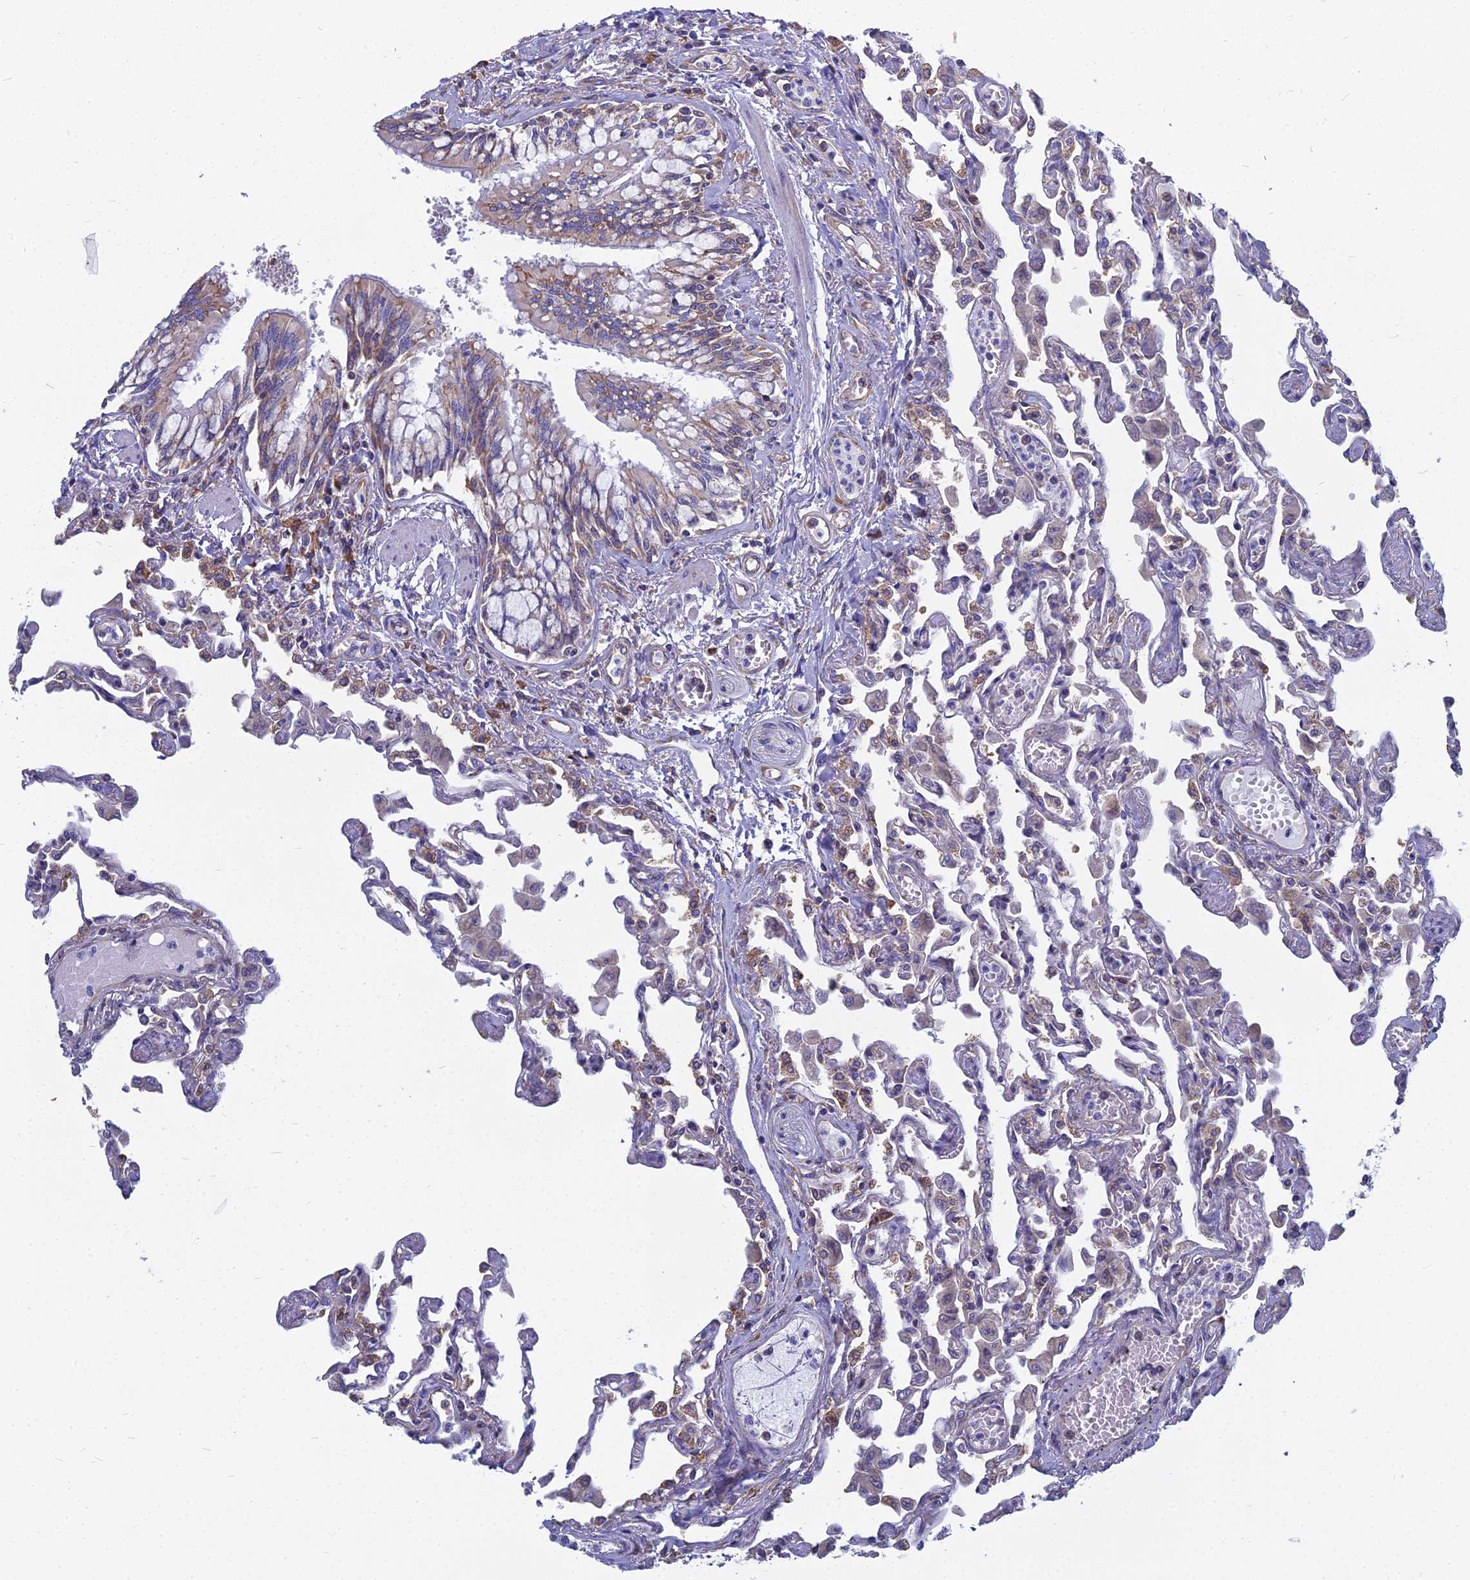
{"staining": {"intensity": "negative", "quantity": "none", "location": "none"}, "tissue": "lung", "cell_type": "Alveolar cells", "image_type": "normal", "snomed": [{"axis": "morphology", "description": "Normal tissue, NOS"}, {"axis": "topography", "description": "Bronchus"}, {"axis": "topography", "description": "Lung"}], "caption": "Protein analysis of unremarkable lung displays no significant positivity in alveolar cells.", "gene": "KIAA1143", "patient": {"sex": "female", "age": 49}}